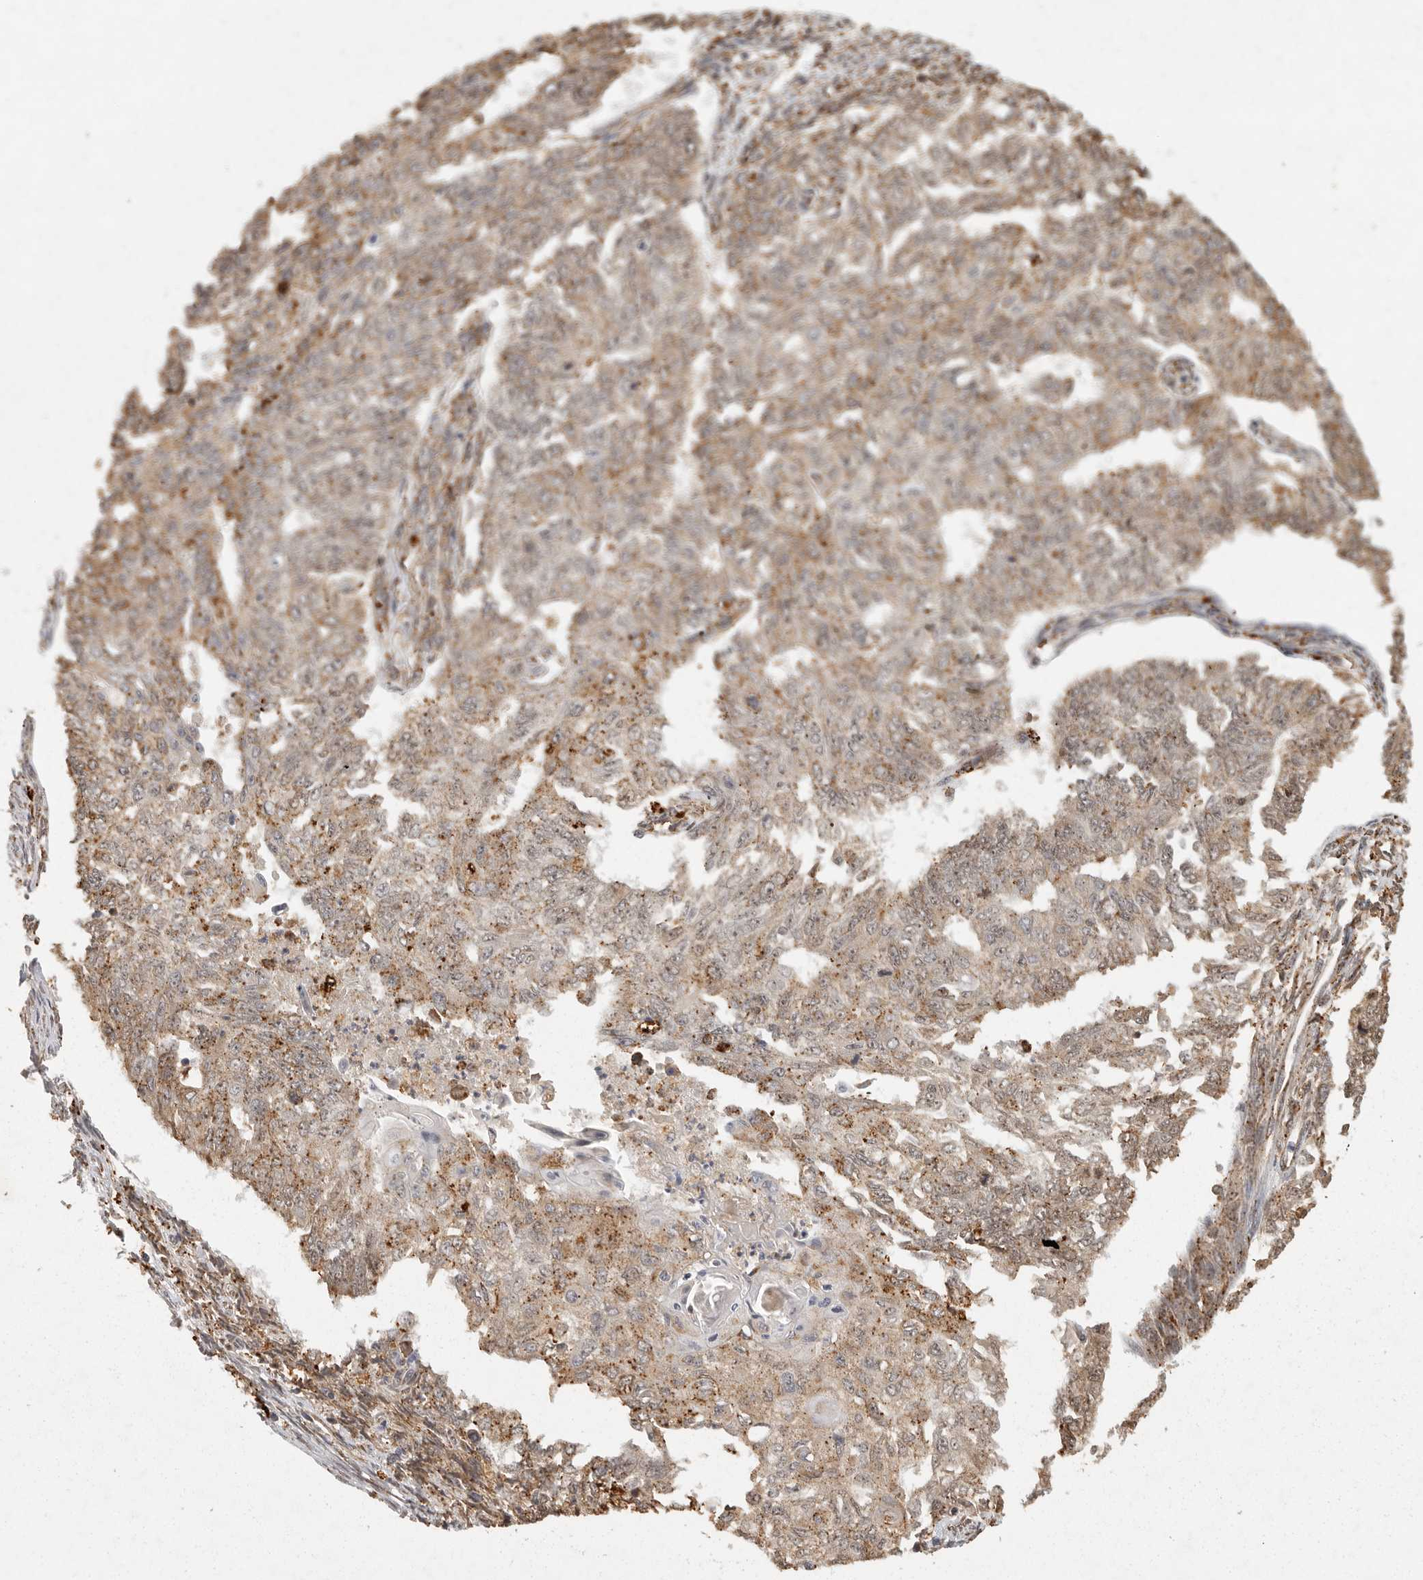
{"staining": {"intensity": "moderate", "quantity": ">75%", "location": "cytoplasmic/membranous"}, "tissue": "endometrial cancer", "cell_type": "Tumor cells", "image_type": "cancer", "snomed": [{"axis": "morphology", "description": "Adenocarcinoma, NOS"}, {"axis": "topography", "description": "Endometrium"}], "caption": "Immunohistochemistry (IHC) micrograph of human endometrial adenocarcinoma stained for a protein (brown), which reveals medium levels of moderate cytoplasmic/membranous positivity in about >75% of tumor cells.", "gene": "ZNF83", "patient": {"sex": "female", "age": 32}}